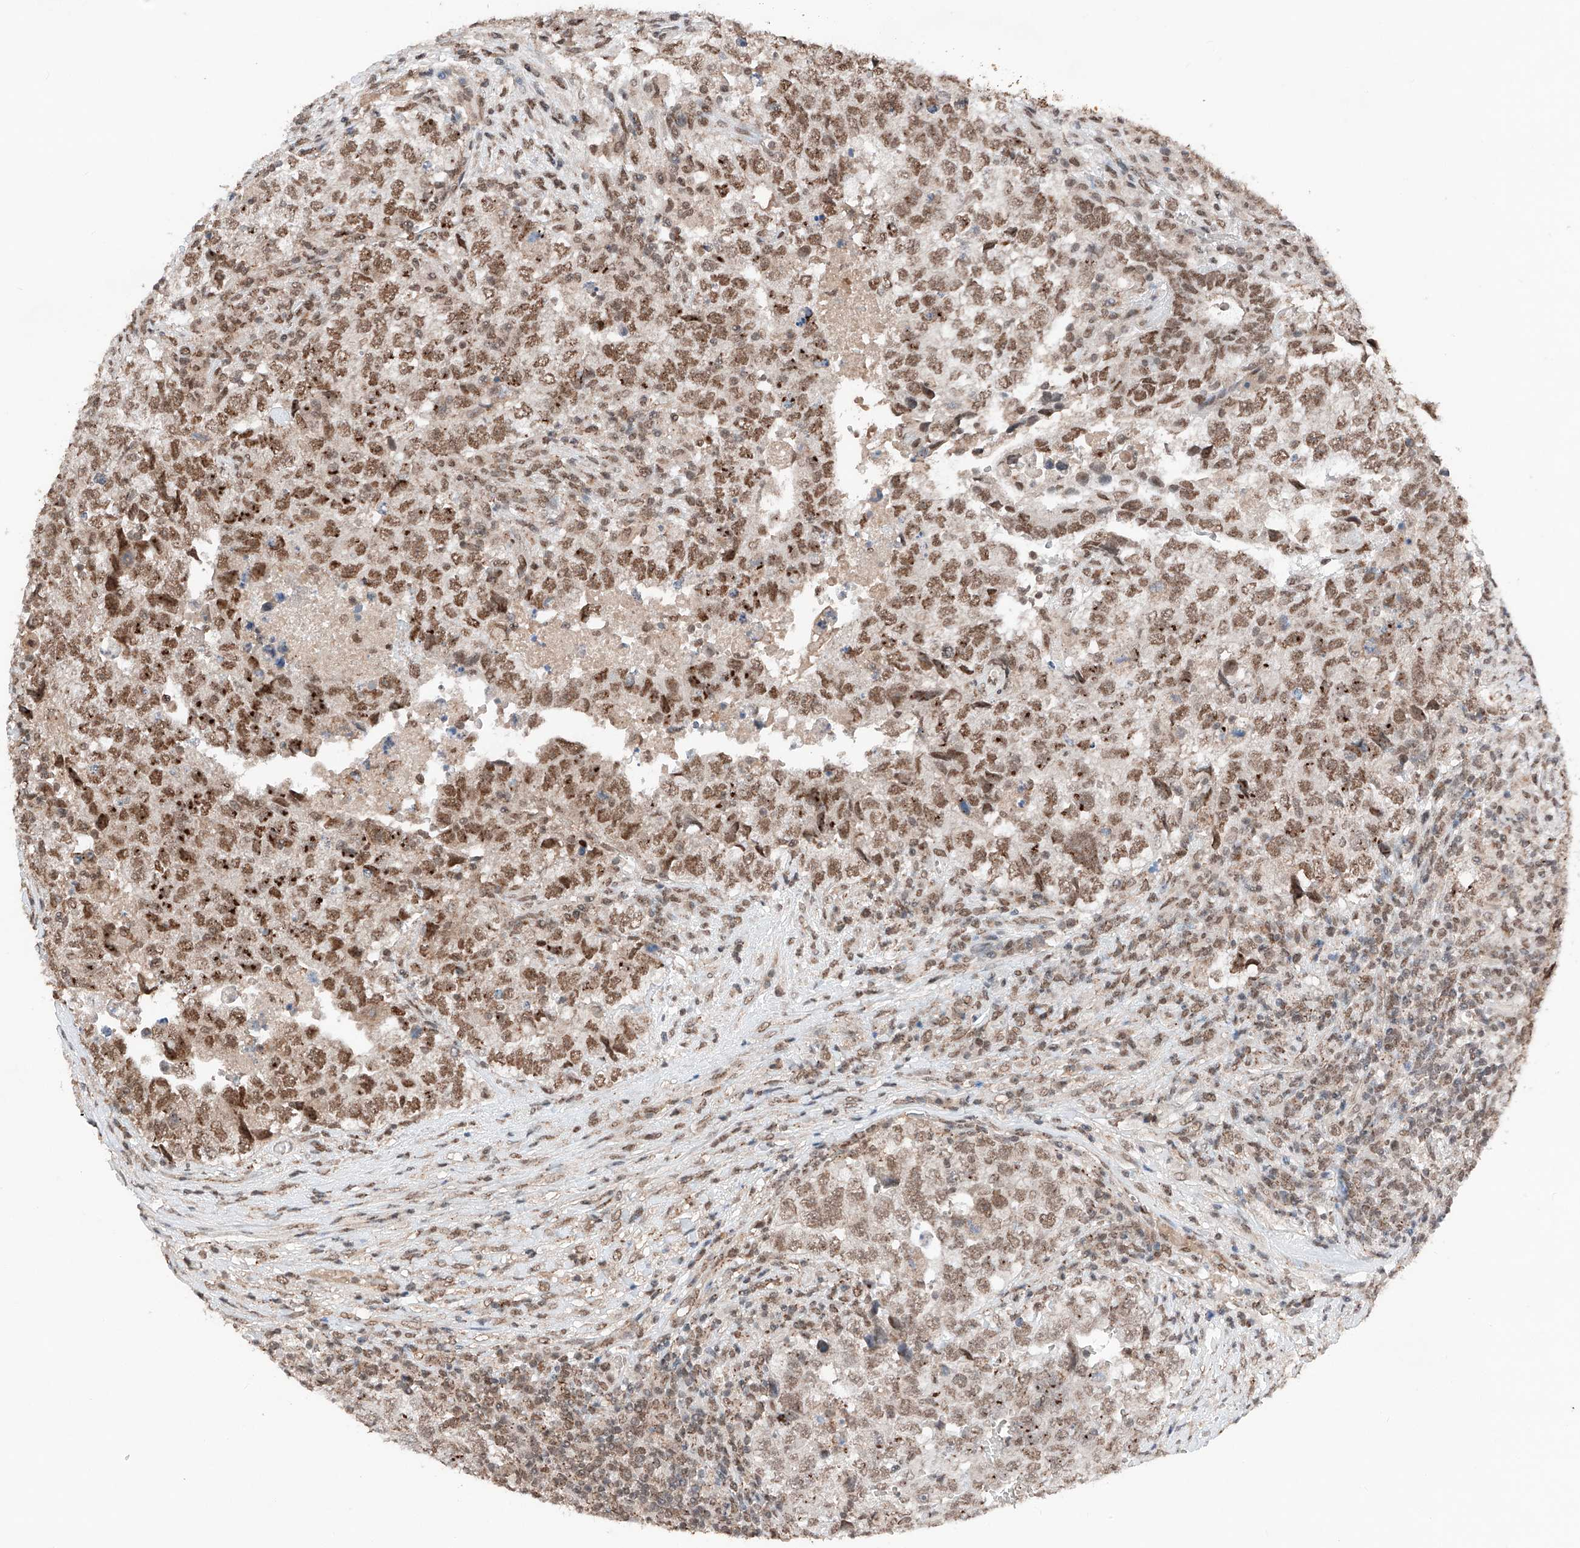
{"staining": {"intensity": "moderate", "quantity": ">75%", "location": "nuclear"}, "tissue": "testis cancer", "cell_type": "Tumor cells", "image_type": "cancer", "snomed": [{"axis": "morphology", "description": "Carcinoma, Embryonal, NOS"}, {"axis": "topography", "description": "Testis"}], "caption": "The histopathology image demonstrates a brown stain indicating the presence of a protein in the nuclear of tumor cells in embryonal carcinoma (testis).", "gene": "TBX4", "patient": {"sex": "male", "age": 37}}